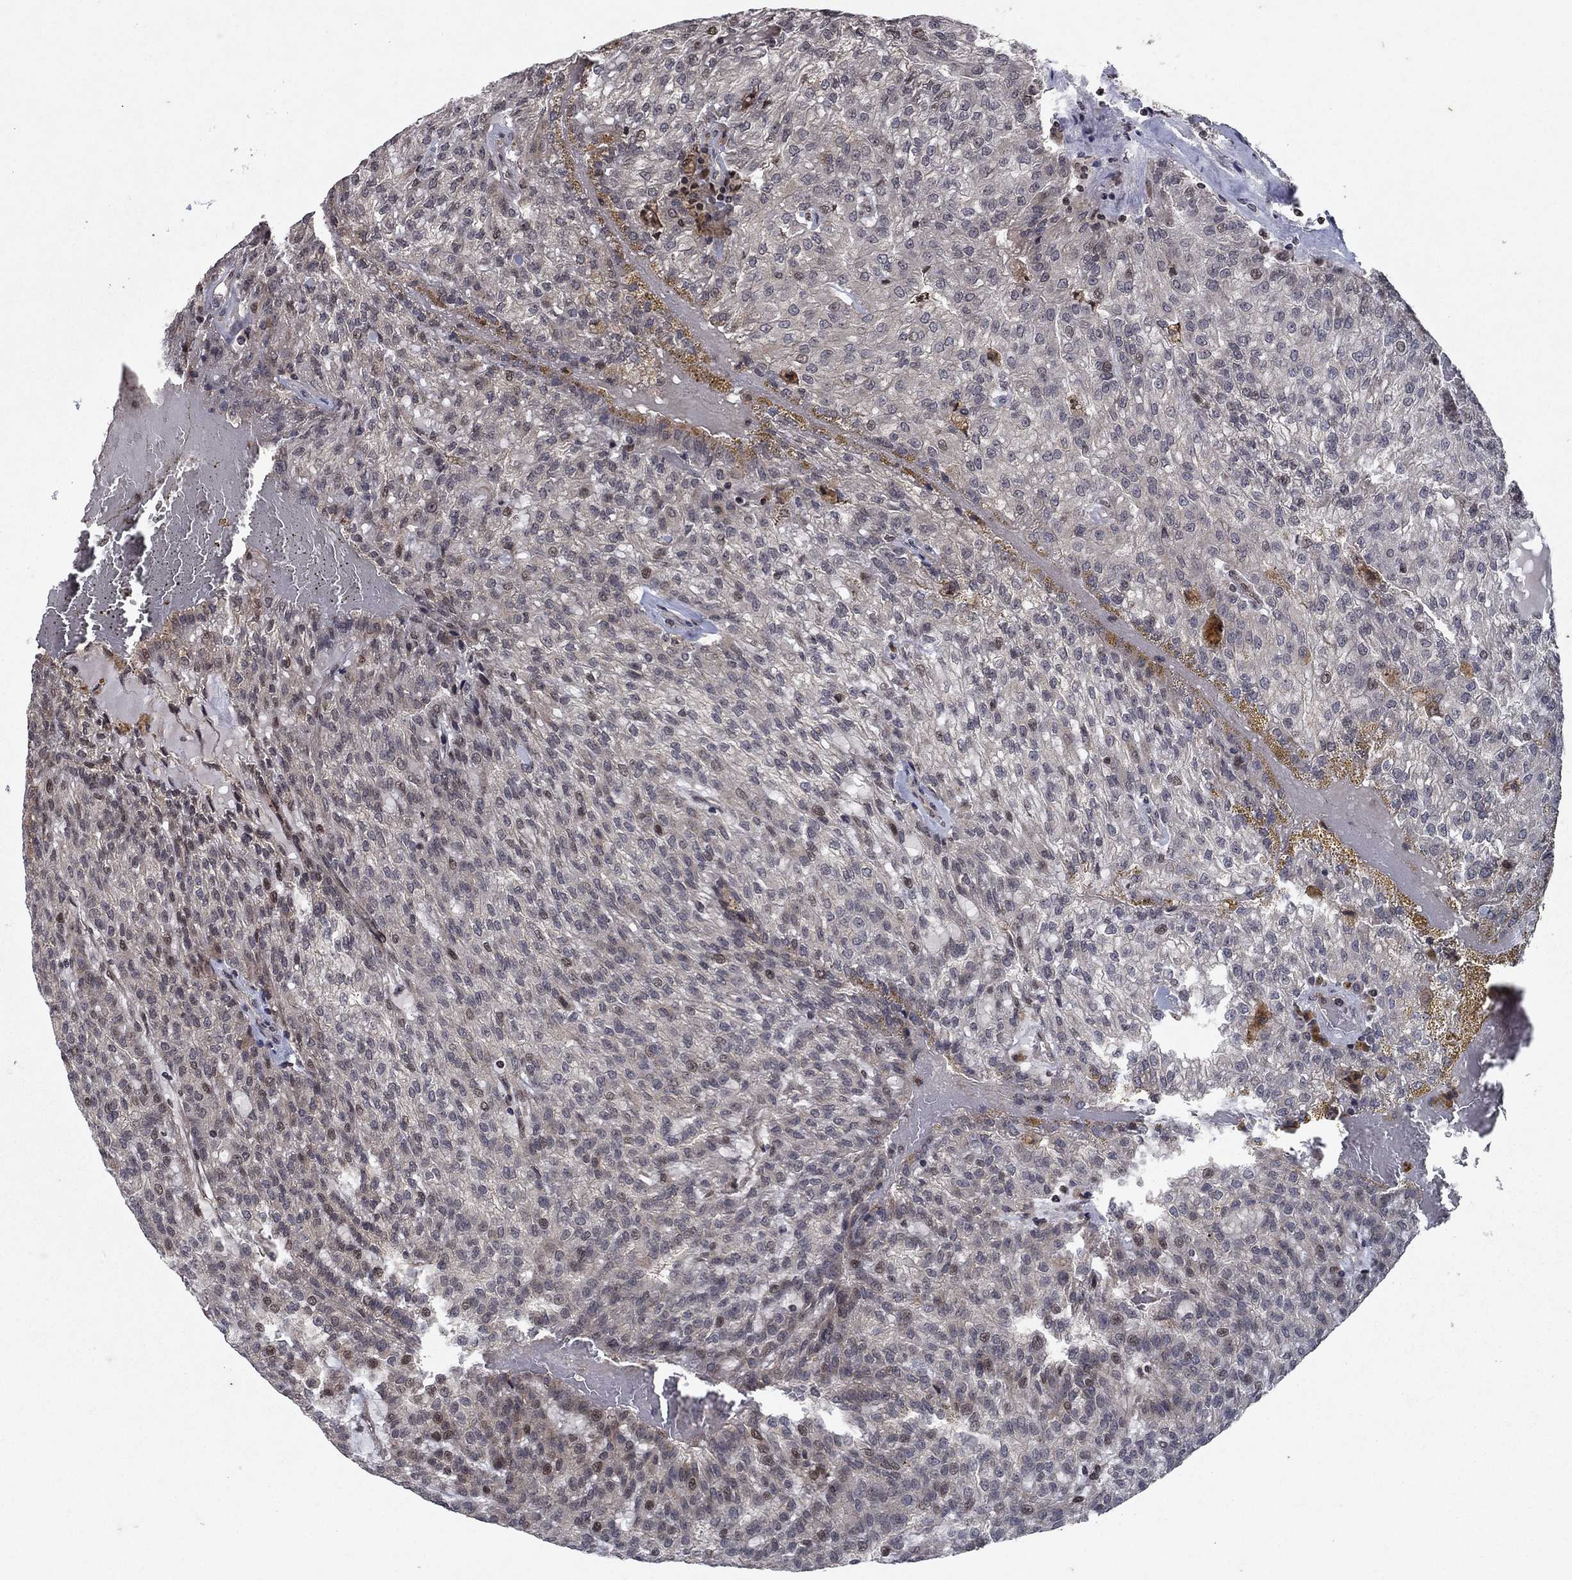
{"staining": {"intensity": "negative", "quantity": "none", "location": "none"}, "tissue": "renal cancer", "cell_type": "Tumor cells", "image_type": "cancer", "snomed": [{"axis": "morphology", "description": "Adenocarcinoma, NOS"}, {"axis": "topography", "description": "Kidney"}], "caption": "Immunohistochemical staining of renal cancer shows no significant positivity in tumor cells.", "gene": "SORBS1", "patient": {"sex": "male", "age": 63}}